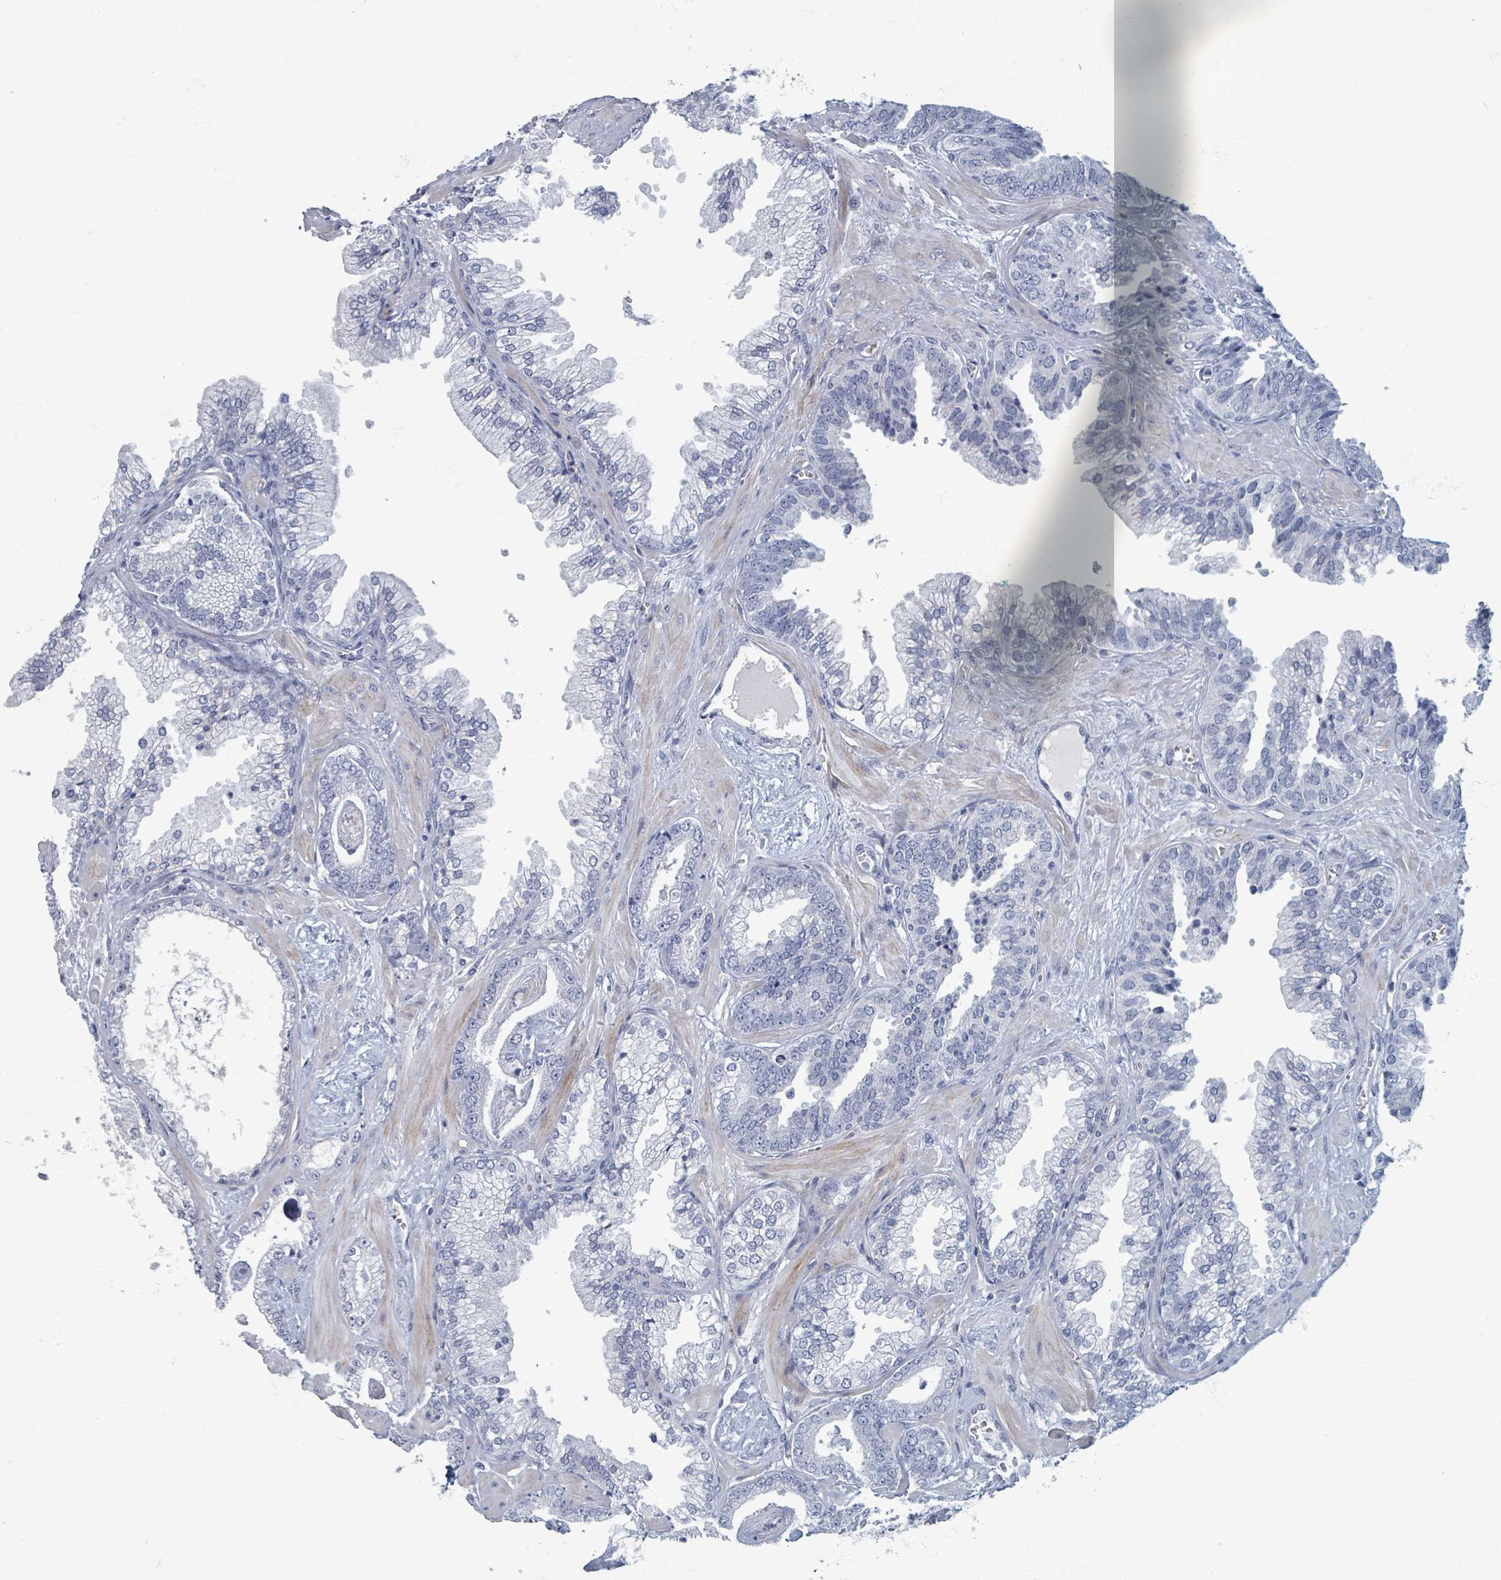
{"staining": {"intensity": "negative", "quantity": "none", "location": "none"}, "tissue": "prostate cancer", "cell_type": "Tumor cells", "image_type": "cancer", "snomed": [{"axis": "morphology", "description": "Adenocarcinoma, Low grade"}, {"axis": "topography", "description": "Prostate"}], "caption": "Low-grade adenocarcinoma (prostate) stained for a protein using IHC displays no staining tumor cells.", "gene": "TAS2R1", "patient": {"sex": "male", "age": 60}}